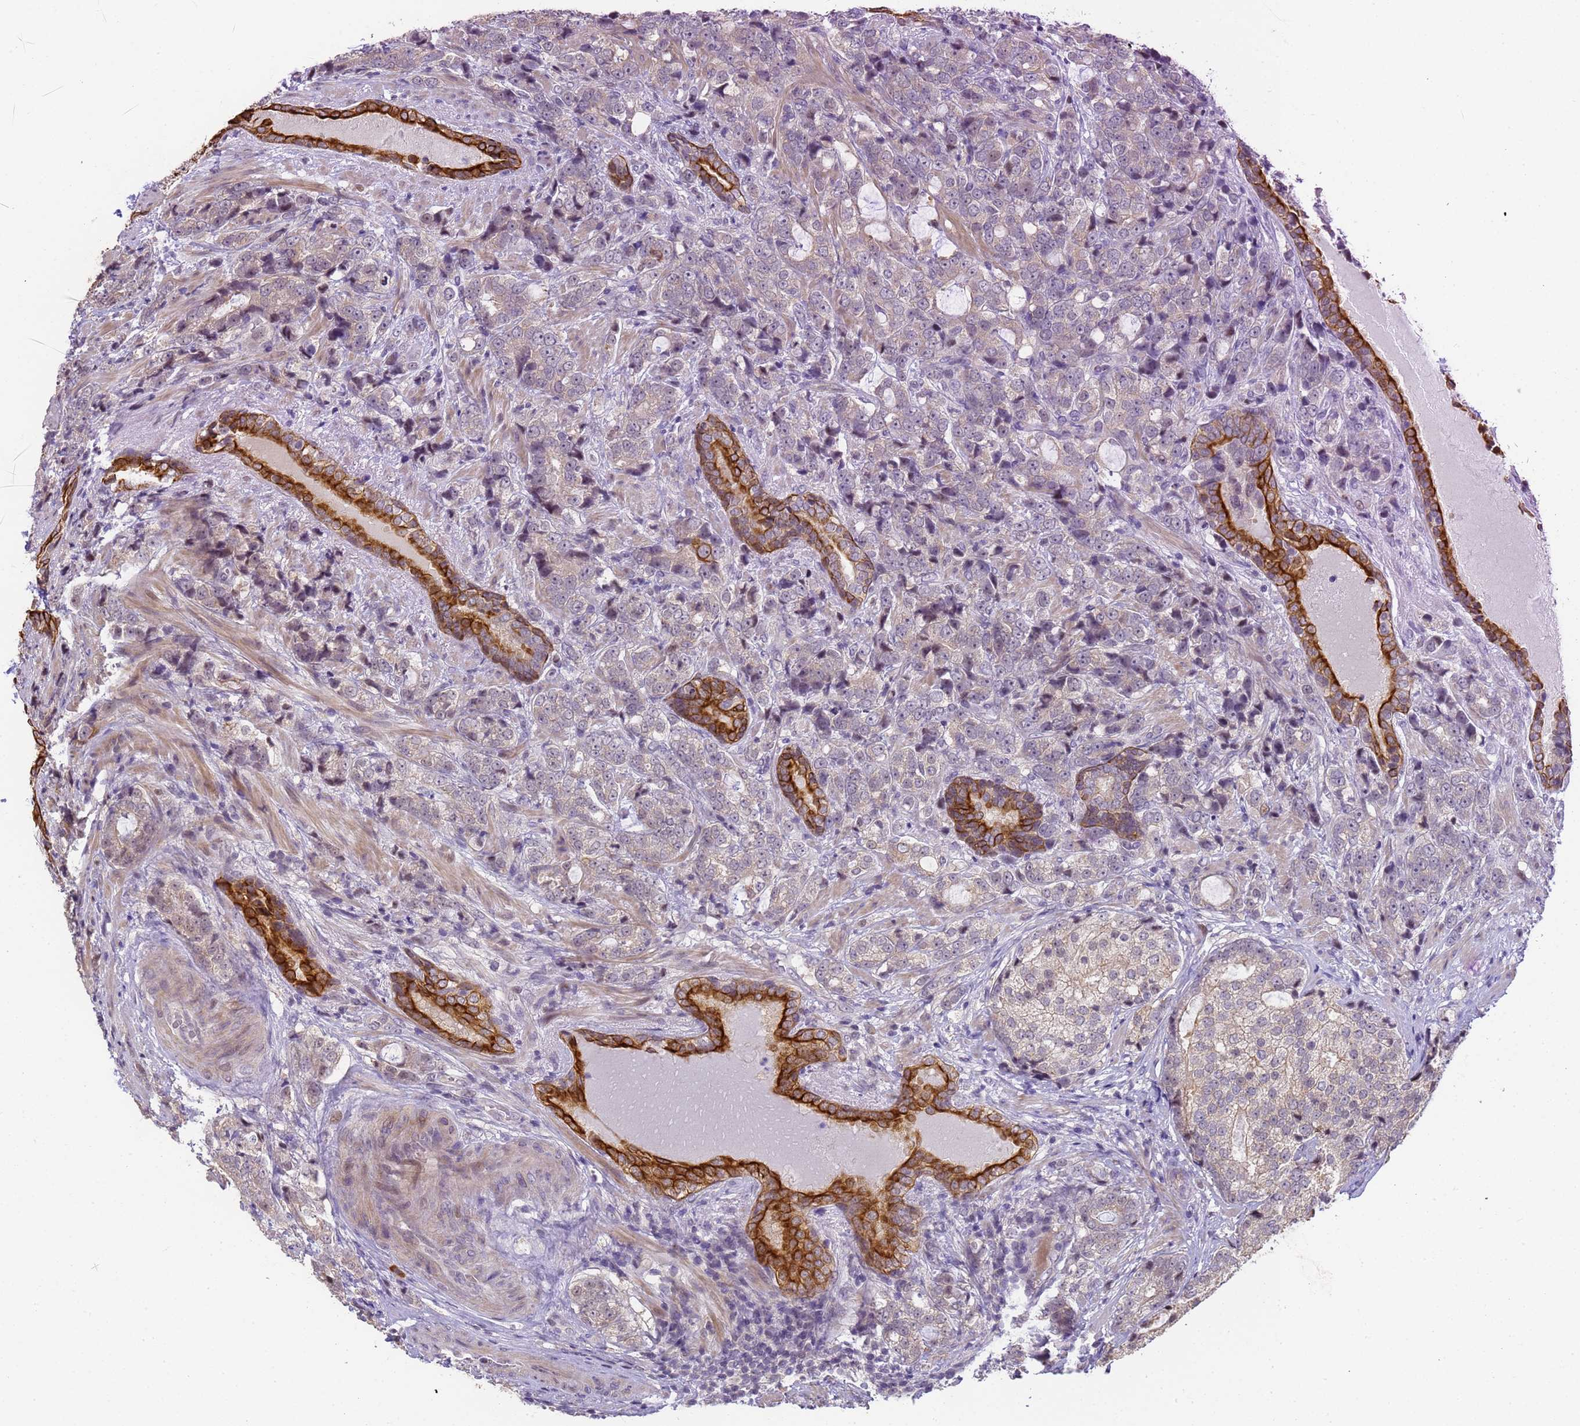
{"staining": {"intensity": "weak", "quantity": "<25%", "location": "cytoplasmic/membranous"}, "tissue": "prostate cancer", "cell_type": "Tumor cells", "image_type": "cancer", "snomed": [{"axis": "morphology", "description": "Adenocarcinoma, High grade"}, {"axis": "topography", "description": "Prostate"}], "caption": "Protein analysis of prostate cancer demonstrates no significant positivity in tumor cells.", "gene": "VWA3A", "patient": {"sex": "male", "age": 67}}